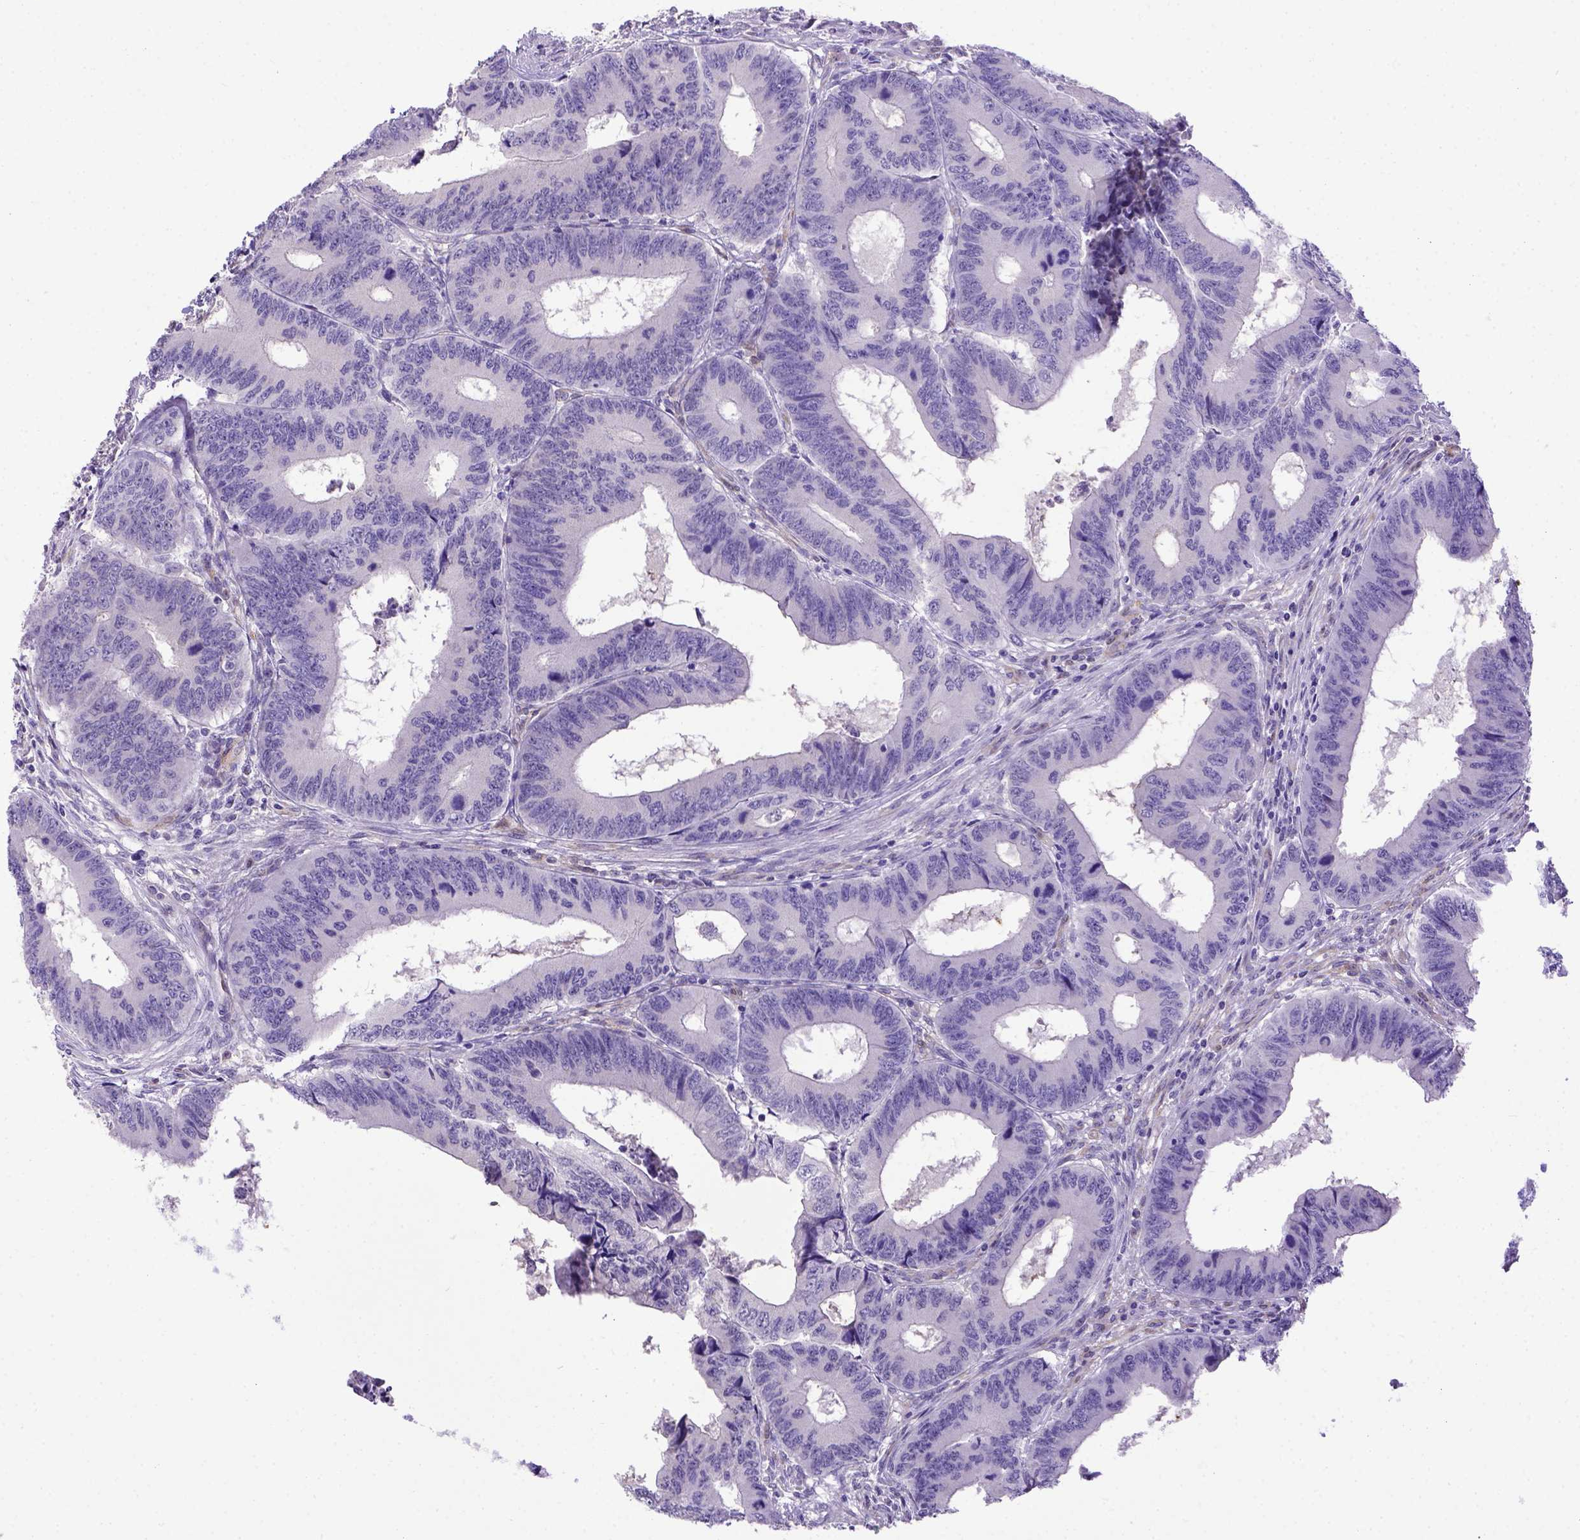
{"staining": {"intensity": "negative", "quantity": "none", "location": "none"}, "tissue": "colorectal cancer", "cell_type": "Tumor cells", "image_type": "cancer", "snomed": [{"axis": "morphology", "description": "Adenocarcinoma, NOS"}, {"axis": "topography", "description": "Colon"}], "caption": "Tumor cells are negative for protein expression in human colorectal cancer. The staining was performed using DAB to visualize the protein expression in brown, while the nuclei were stained in blue with hematoxylin (Magnification: 20x).", "gene": "BTN1A1", "patient": {"sex": "male", "age": 53}}